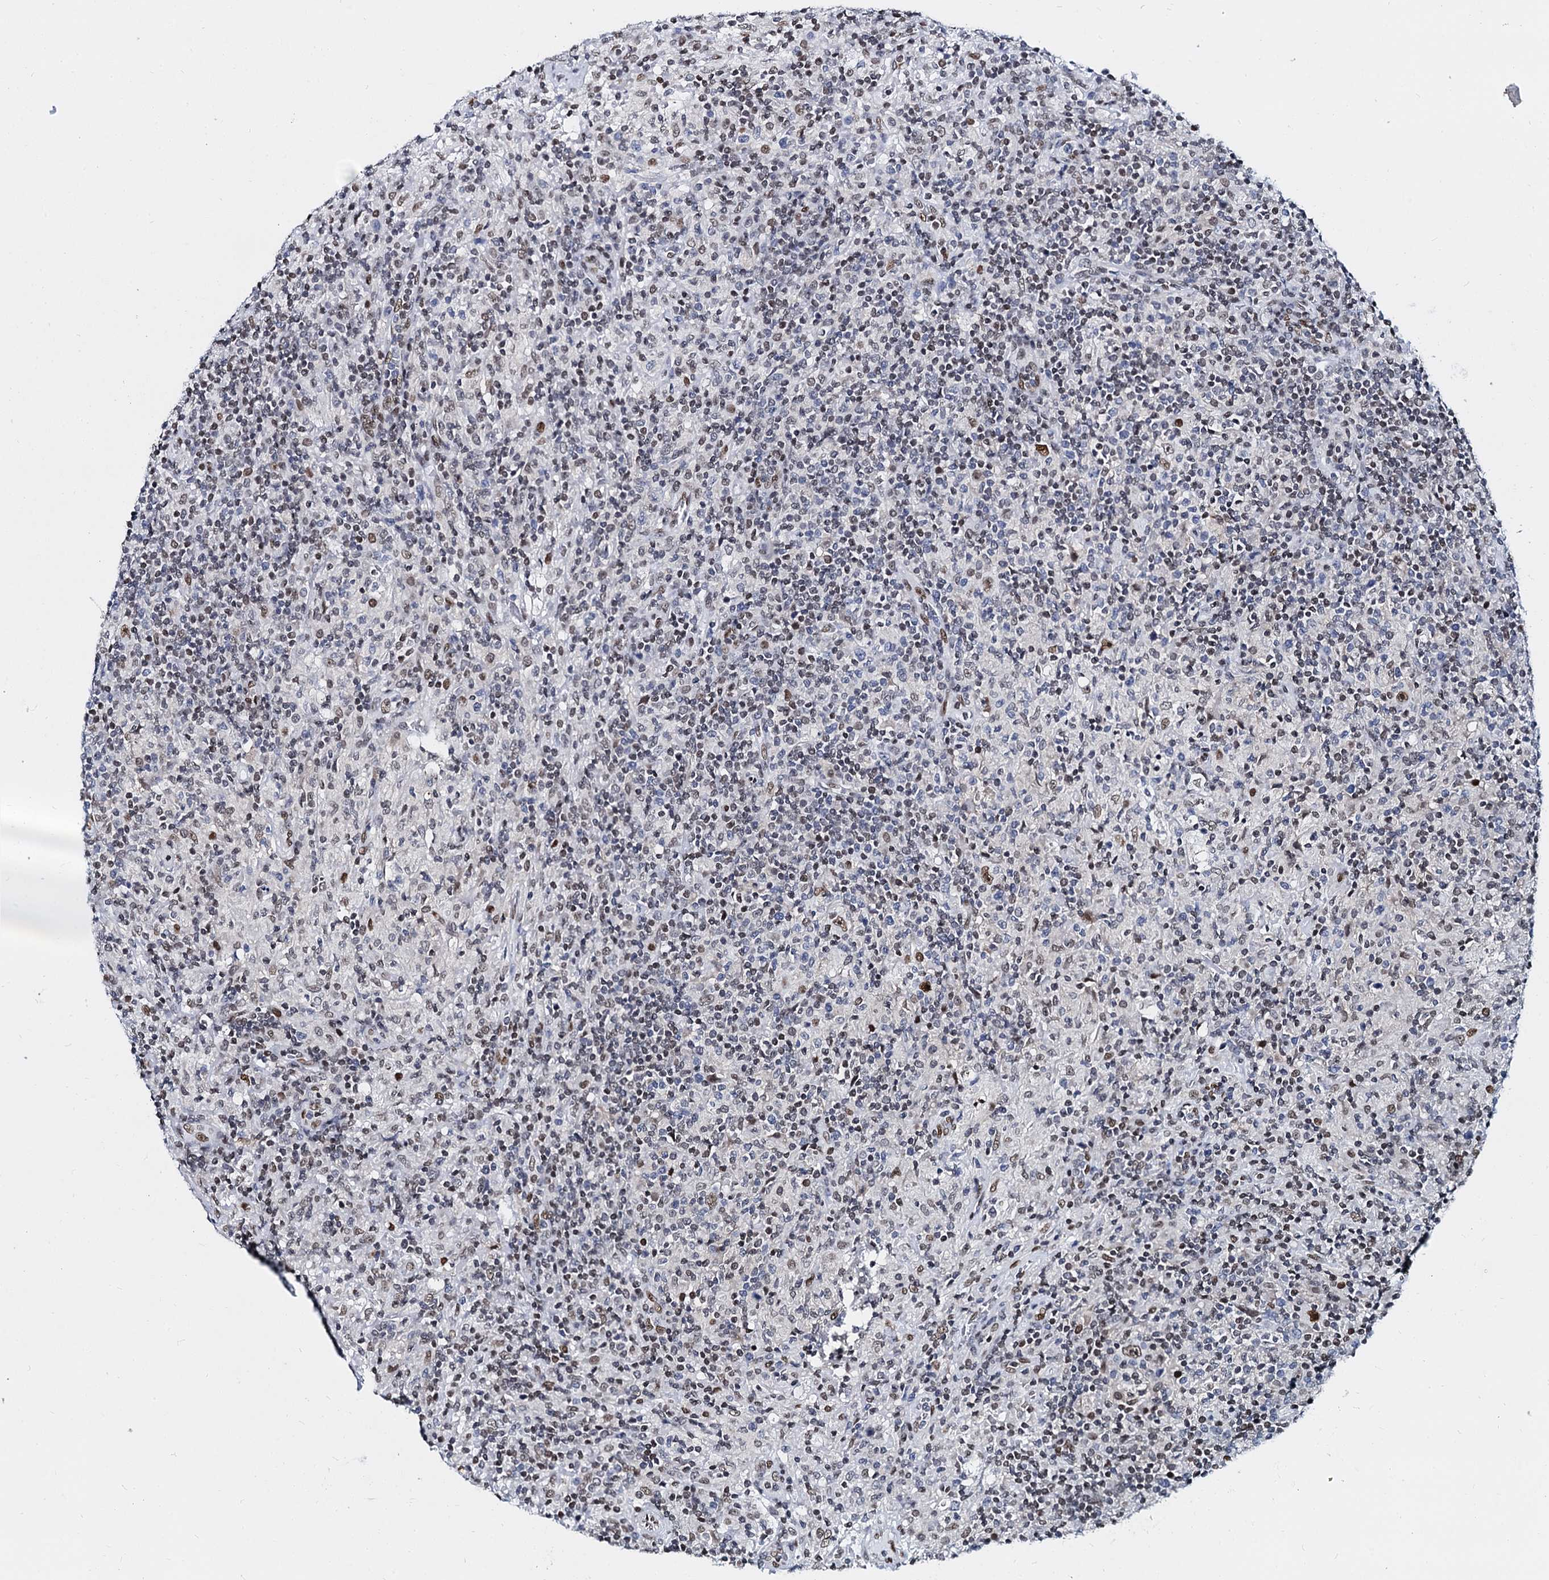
{"staining": {"intensity": "moderate", "quantity": ">75%", "location": "nuclear"}, "tissue": "lymphoma", "cell_type": "Tumor cells", "image_type": "cancer", "snomed": [{"axis": "morphology", "description": "Hodgkin's disease, NOS"}, {"axis": "topography", "description": "Lymph node"}], "caption": "Human Hodgkin's disease stained with a brown dye demonstrates moderate nuclear positive staining in approximately >75% of tumor cells.", "gene": "CMAS", "patient": {"sex": "male", "age": 70}}